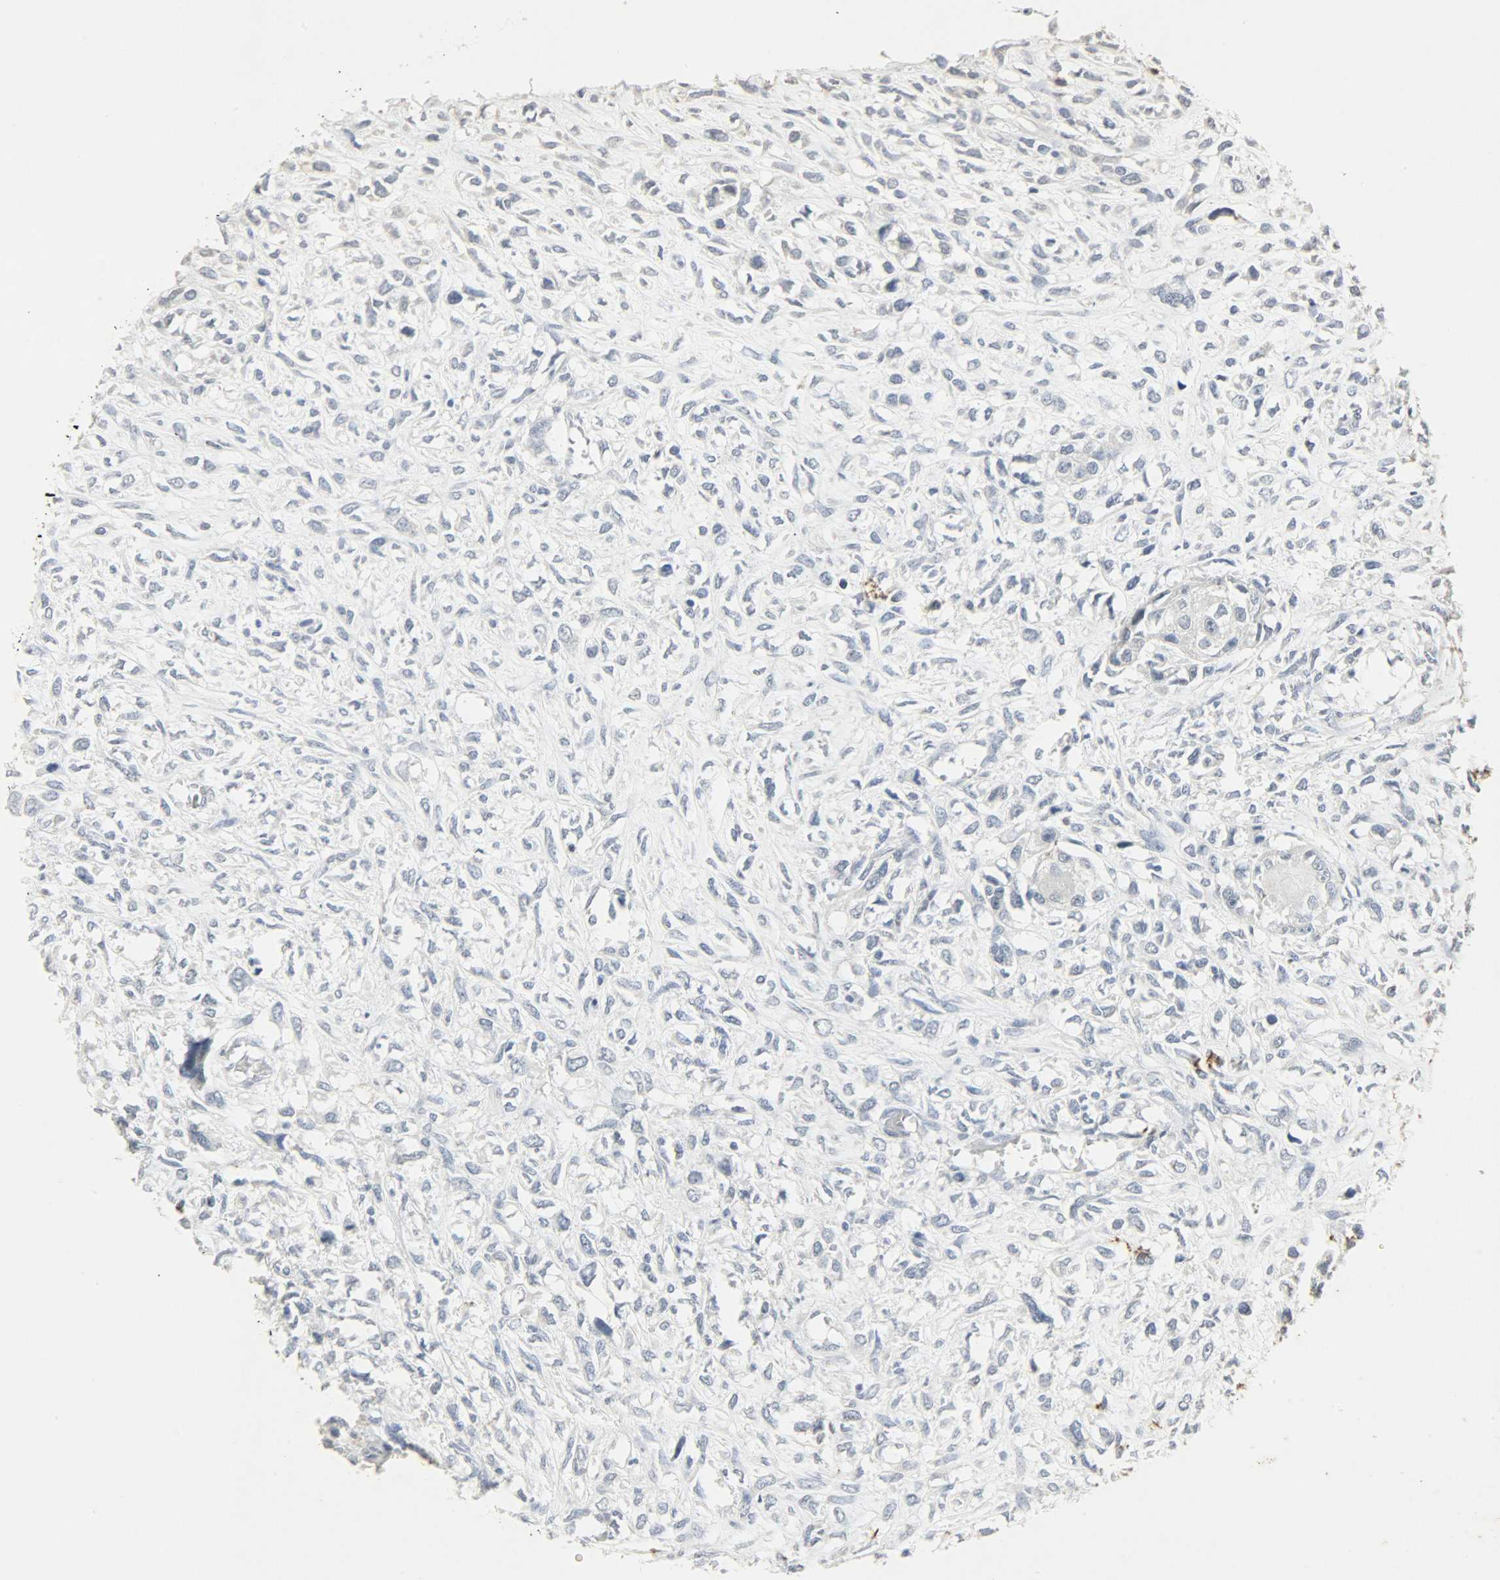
{"staining": {"intensity": "negative", "quantity": "none", "location": "none"}, "tissue": "head and neck cancer", "cell_type": "Tumor cells", "image_type": "cancer", "snomed": [{"axis": "morphology", "description": "Necrosis, NOS"}, {"axis": "morphology", "description": "Neoplasm, malignant, NOS"}, {"axis": "topography", "description": "Salivary gland"}, {"axis": "topography", "description": "Head-Neck"}], "caption": "IHC photomicrograph of head and neck cancer stained for a protein (brown), which shows no expression in tumor cells. (DAB immunohistochemistry with hematoxylin counter stain).", "gene": "CAMK4", "patient": {"sex": "male", "age": 43}}